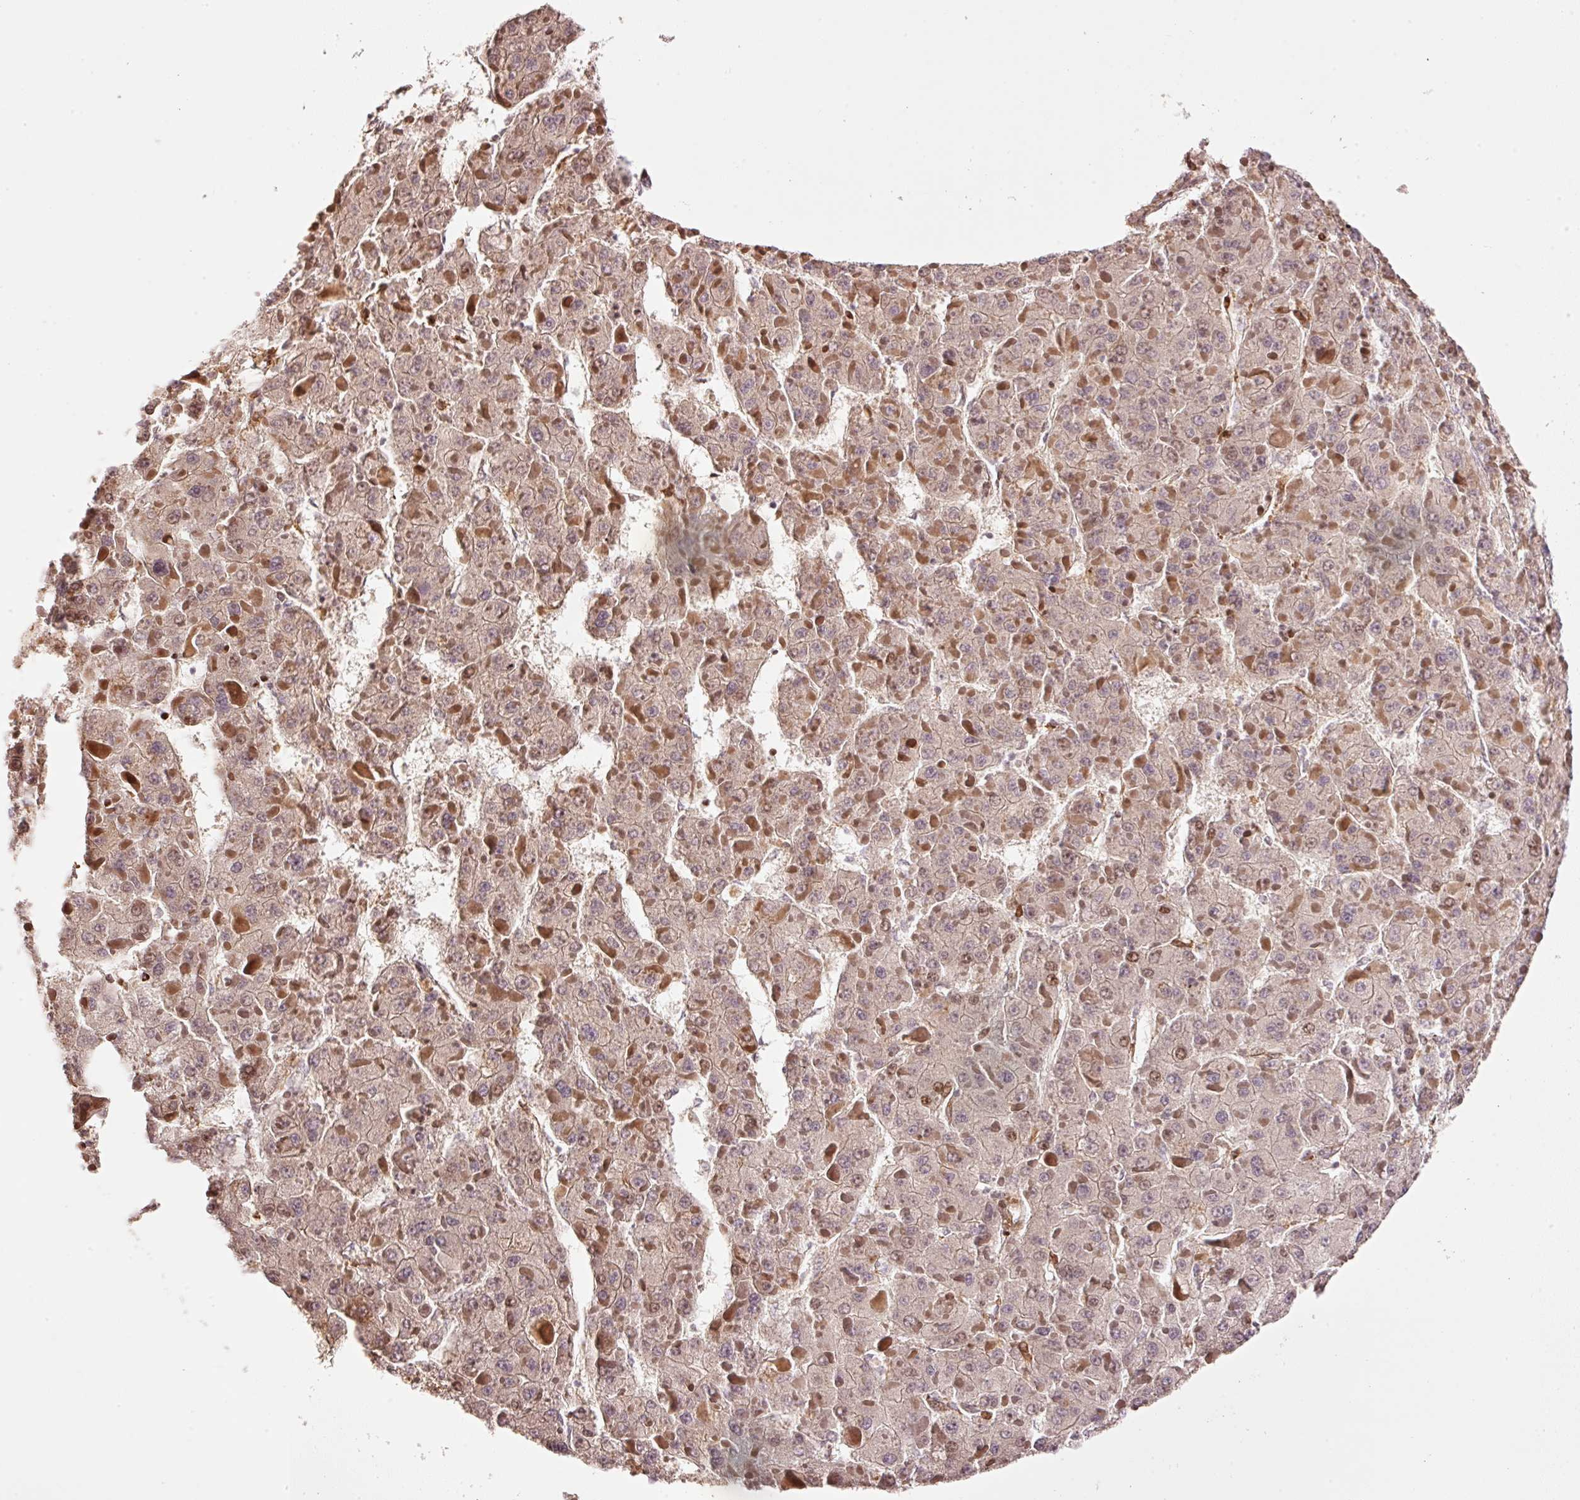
{"staining": {"intensity": "weak", "quantity": ">75%", "location": "cytoplasmic/membranous"}, "tissue": "liver cancer", "cell_type": "Tumor cells", "image_type": "cancer", "snomed": [{"axis": "morphology", "description": "Carcinoma, Hepatocellular, NOS"}, {"axis": "topography", "description": "Liver"}], "caption": "Immunohistochemical staining of hepatocellular carcinoma (liver) demonstrates weak cytoplasmic/membranous protein staining in approximately >75% of tumor cells.", "gene": "TMEM8B", "patient": {"sex": "female", "age": 73}}